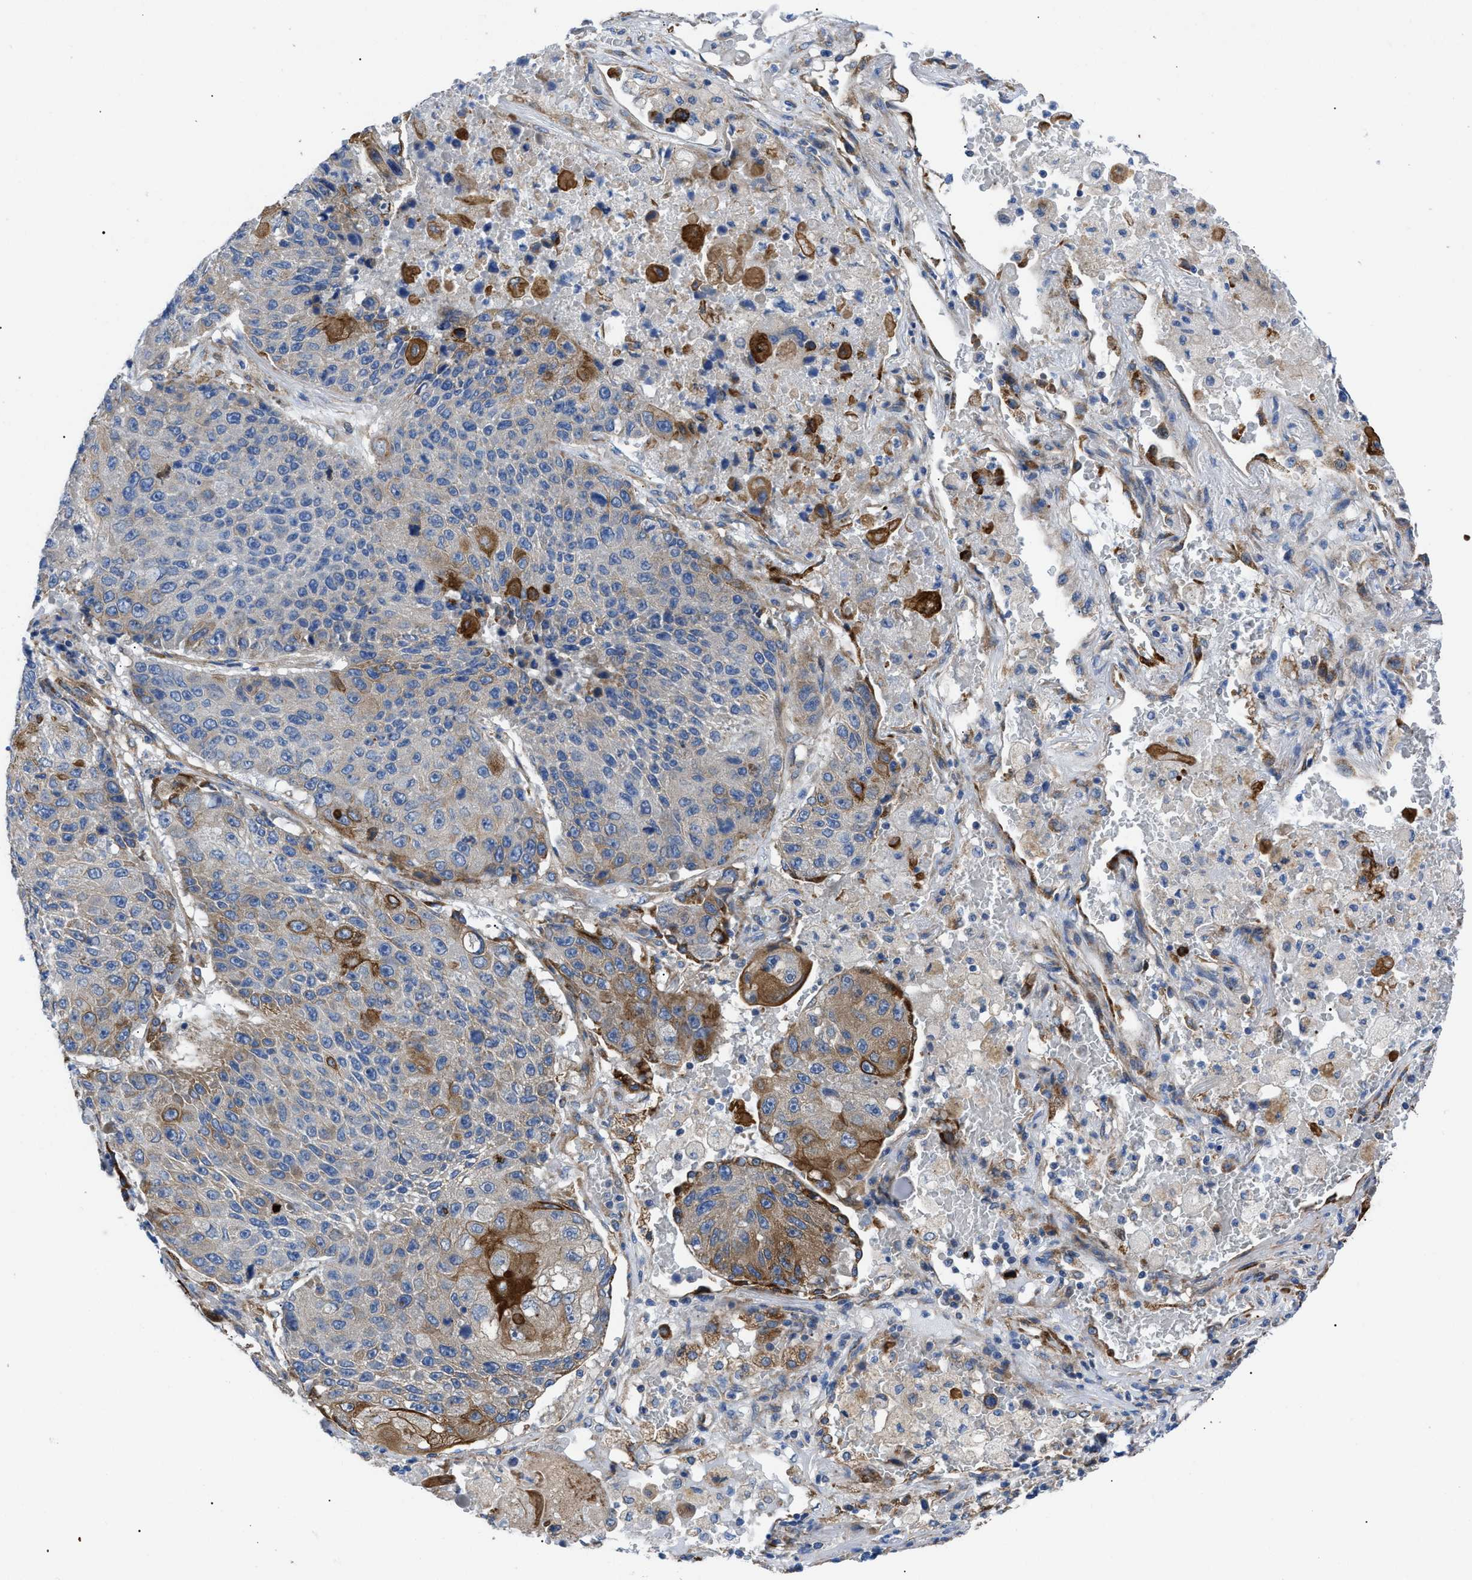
{"staining": {"intensity": "strong", "quantity": "<25%", "location": "cytoplasmic/membranous"}, "tissue": "lung cancer", "cell_type": "Tumor cells", "image_type": "cancer", "snomed": [{"axis": "morphology", "description": "Squamous cell carcinoma, NOS"}, {"axis": "topography", "description": "Lung"}], "caption": "Protein expression by immunohistochemistry (IHC) displays strong cytoplasmic/membranous expression in approximately <25% of tumor cells in lung cancer. (IHC, brightfield microscopy, high magnification).", "gene": "HSPB8", "patient": {"sex": "male", "age": 61}}